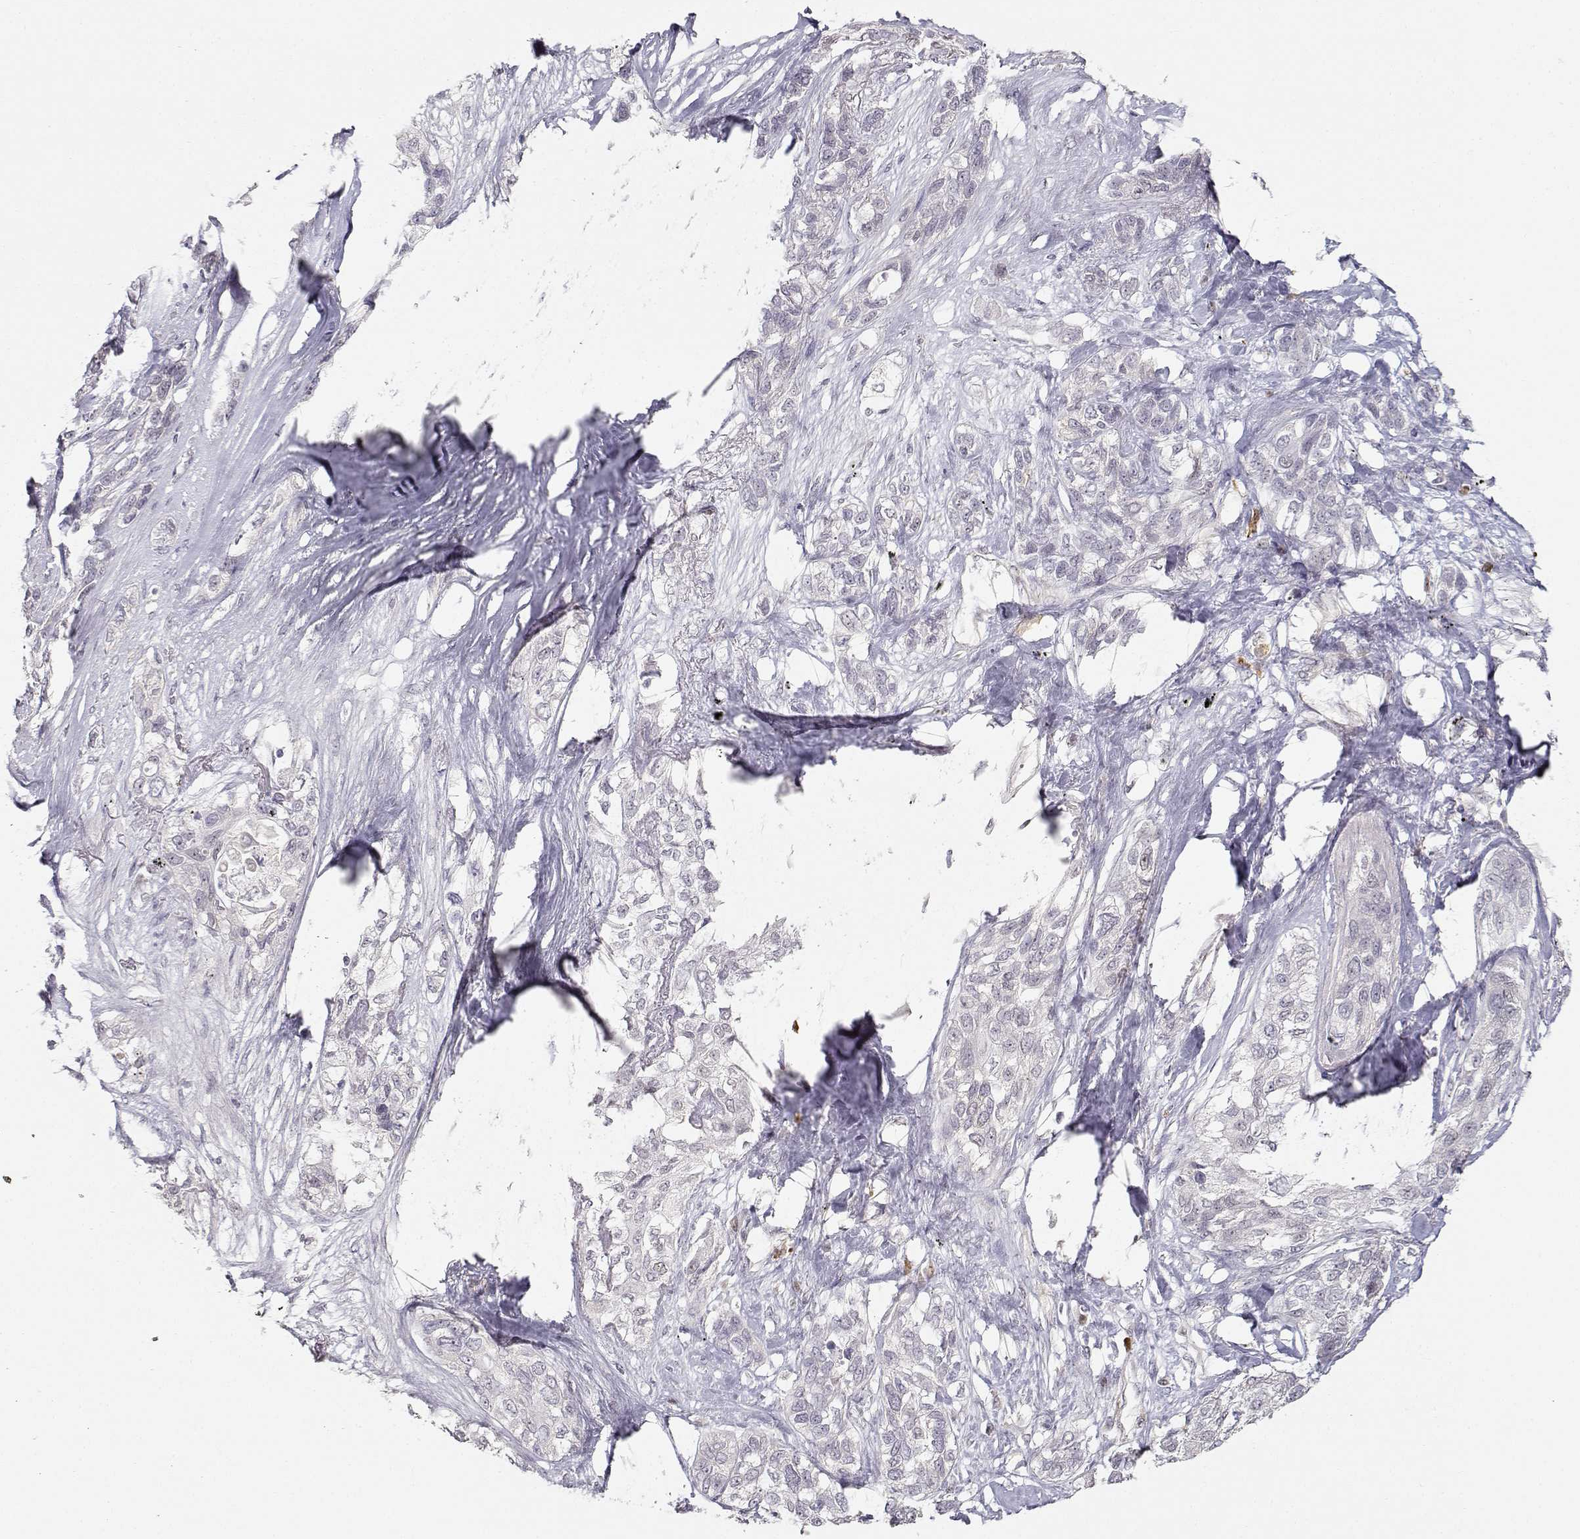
{"staining": {"intensity": "negative", "quantity": "none", "location": "none"}, "tissue": "lung cancer", "cell_type": "Tumor cells", "image_type": "cancer", "snomed": [{"axis": "morphology", "description": "Squamous cell carcinoma, NOS"}, {"axis": "topography", "description": "Lung"}], "caption": "Immunohistochemistry (IHC) of squamous cell carcinoma (lung) displays no expression in tumor cells.", "gene": "EAF2", "patient": {"sex": "female", "age": 70}}